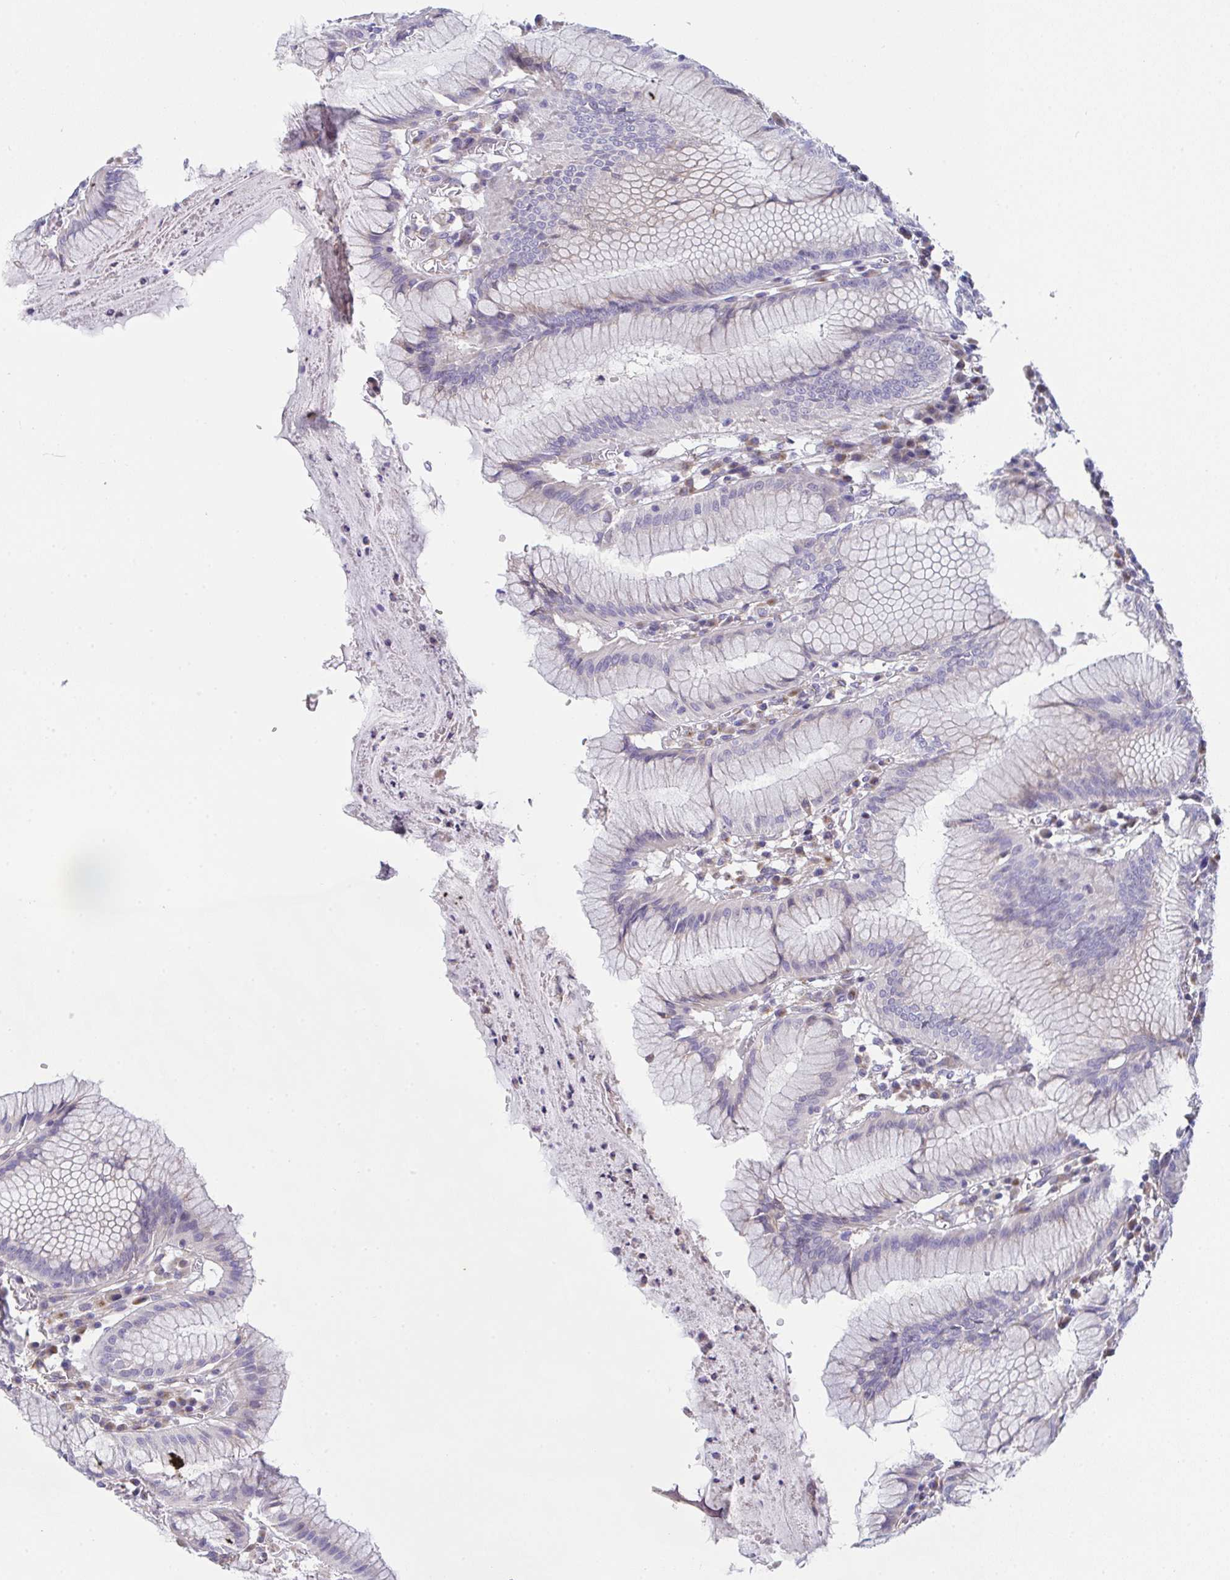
{"staining": {"intensity": "strong", "quantity": "<25%", "location": "cytoplasmic/membranous"}, "tissue": "stomach", "cell_type": "Glandular cells", "image_type": "normal", "snomed": [{"axis": "morphology", "description": "Normal tissue, NOS"}, {"axis": "topography", "description": "Stomach"}], "caption": "Brown immunohistochemical staining in unremarkable human stomach displays strong cytoplasmic/membranous expression in about <25% of glandular cells. The staining was performed using DAB, with brown indicating positive protein expression. Nuclei are stained blue with hematoxylin.", "gene": "MIA3", "patient": {"sex": "male", "age": 55}}